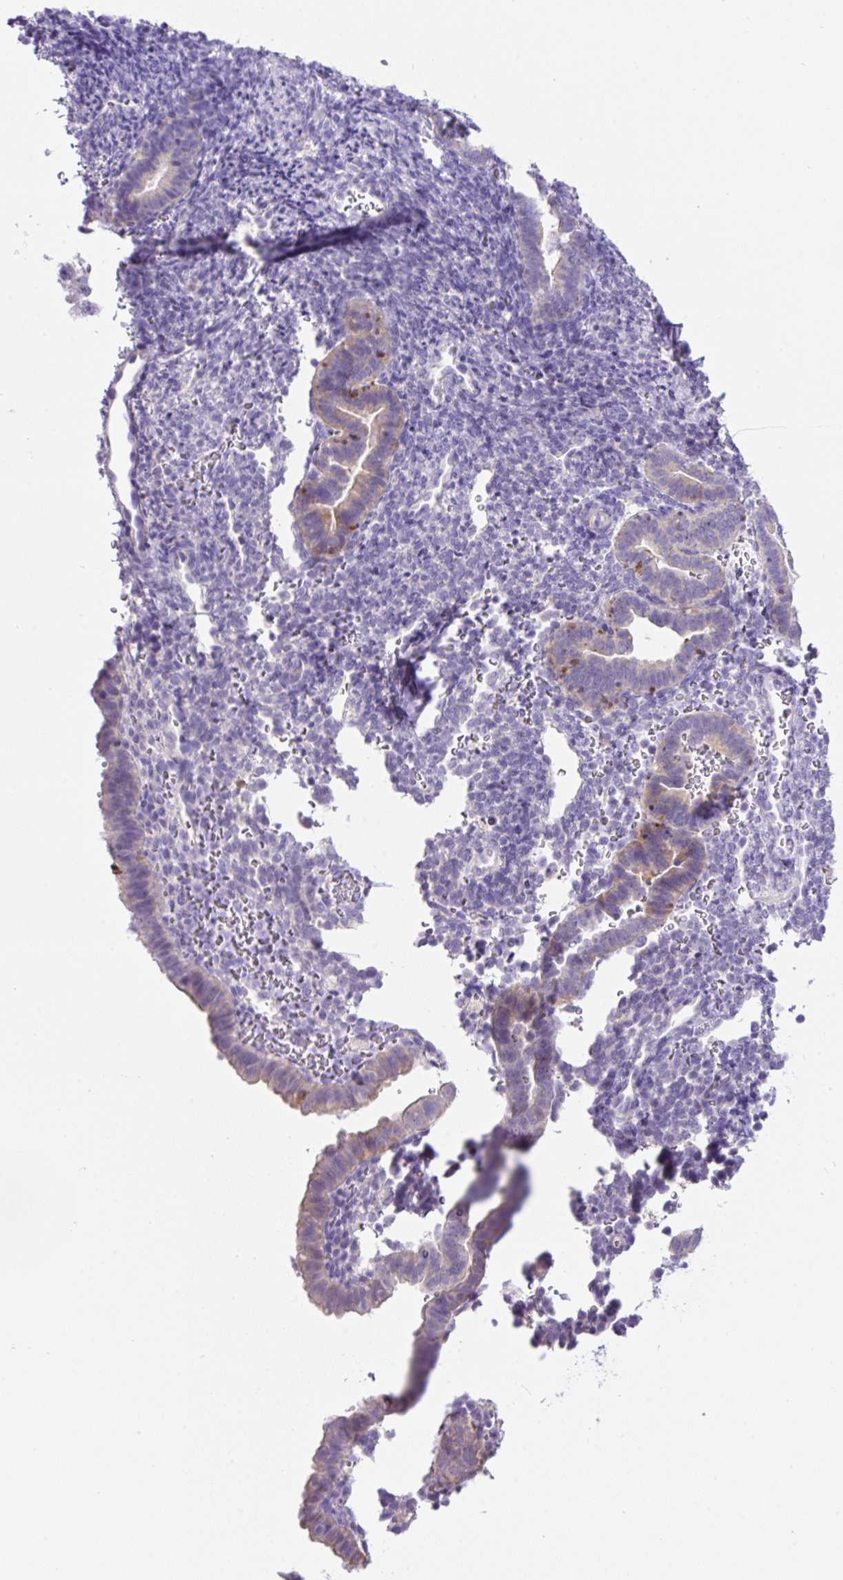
{"staining": {"intensity": "negative", "quantity": "none", "location": "none"}, "tissue": "endometrium", "cell_type": "Cells in endometrial stroma", "image_type": "normal", "snomed": [{"axis": "morphology", "description": "Normal tissue, NOS"}, {"axis": "topography", "description": "Endometrium"}], "caption": "Cells in endometrial stroma show no significant staining in normal endometrium.", "gene": "NDST3", "patient": {"sex": "female", "age": 34}}